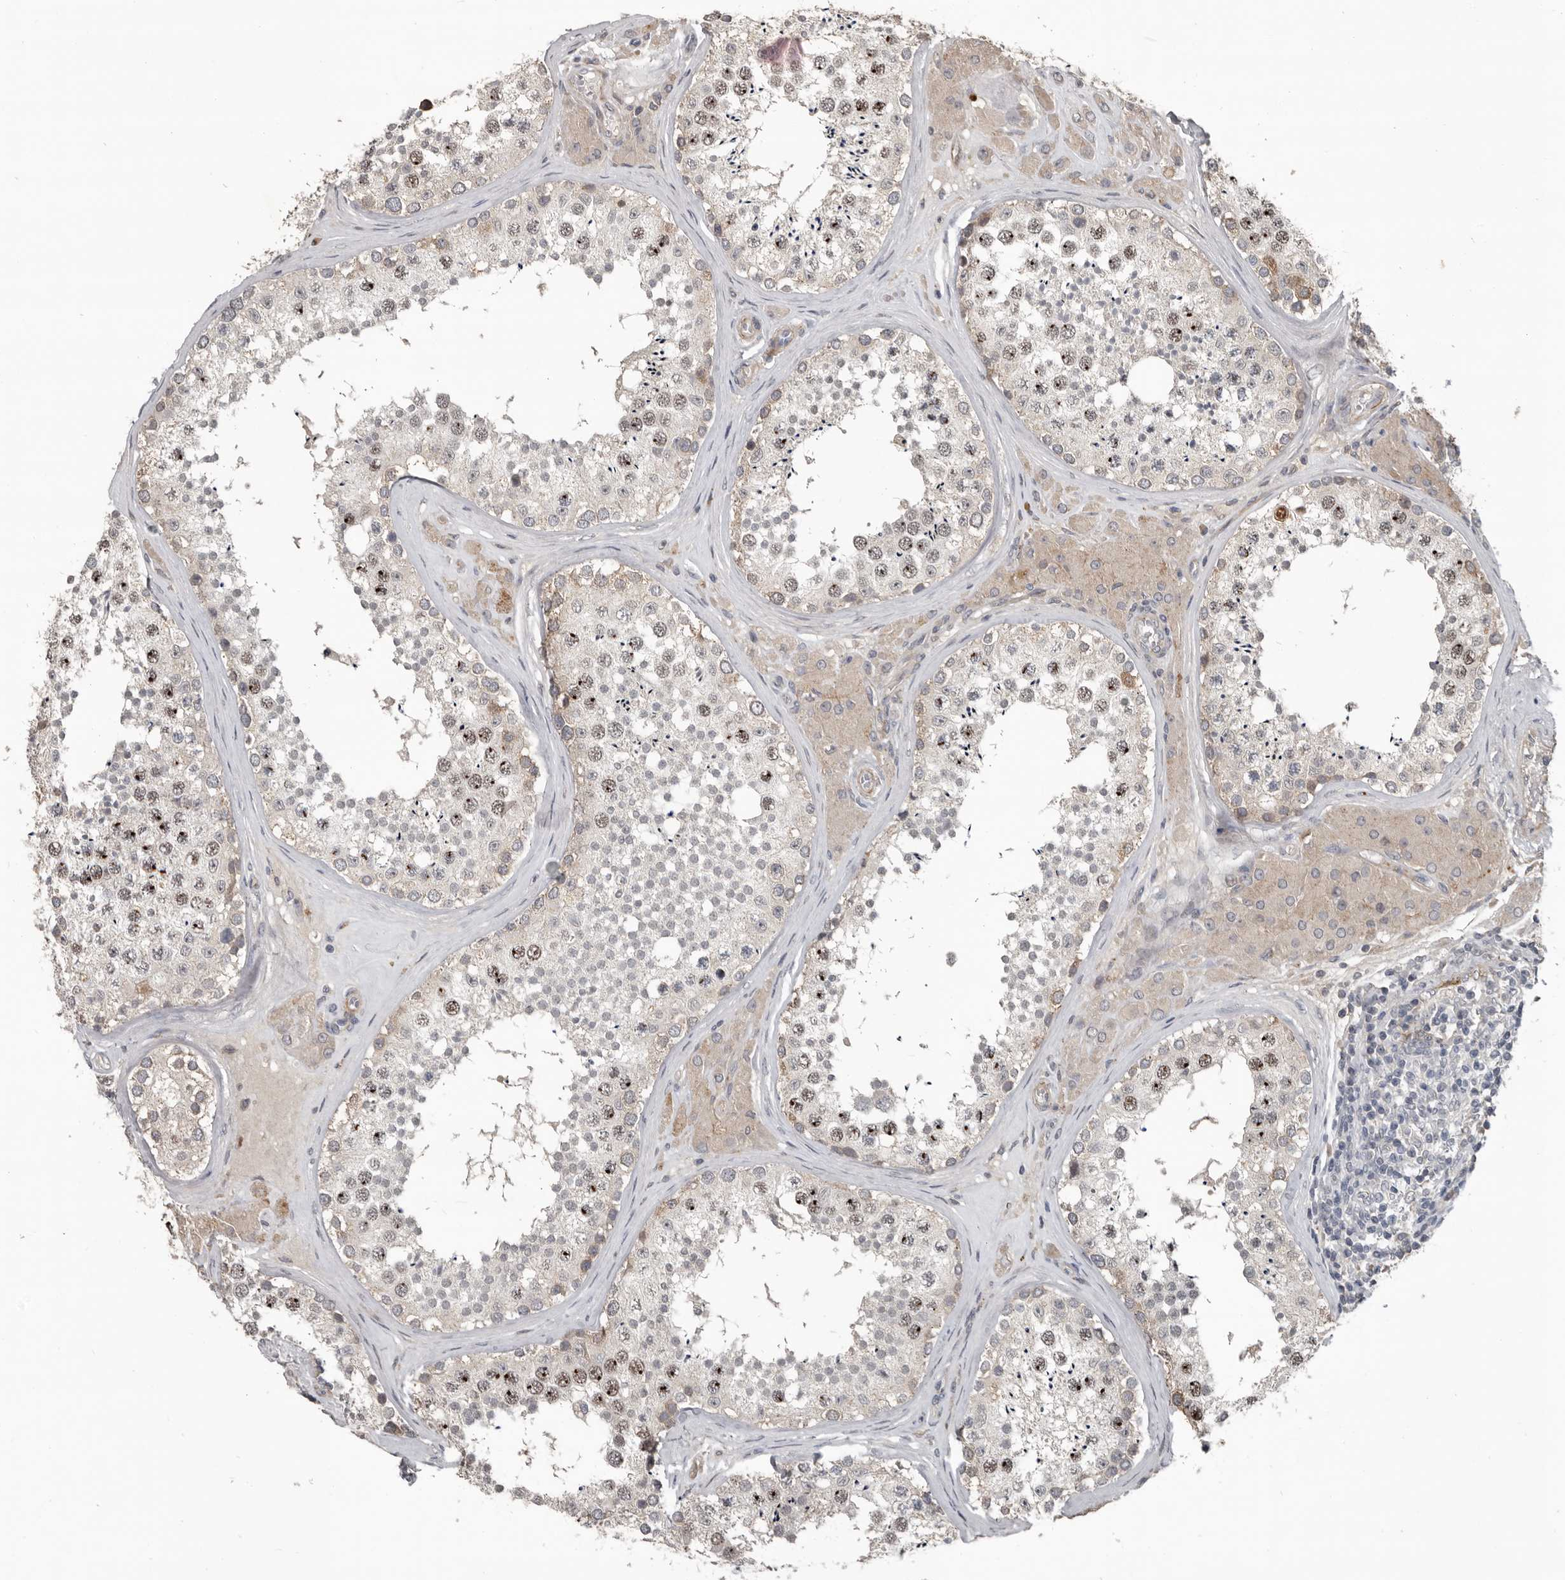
{"staining": {"intensity": "moderate", "quantity": "25%-75%", "location": "nuclear"}, "tissue": "testis", "cell_type": "Cells in seminiferous ducts", "image_type": "normal", "snomed": [{"axis": "morphology", "description": "Normal tissue, NOS"}, {"axis": "topography", "description": "Testis"}], "caption": "DAB immunohistochemical staining of unremarkable human testis shows moderate nuclear protein positivity in approximately 25%-75% of cells in seminiferous ducts.", "gene": "C1orf216", "patient": {"sex": "male", "age": 46}}